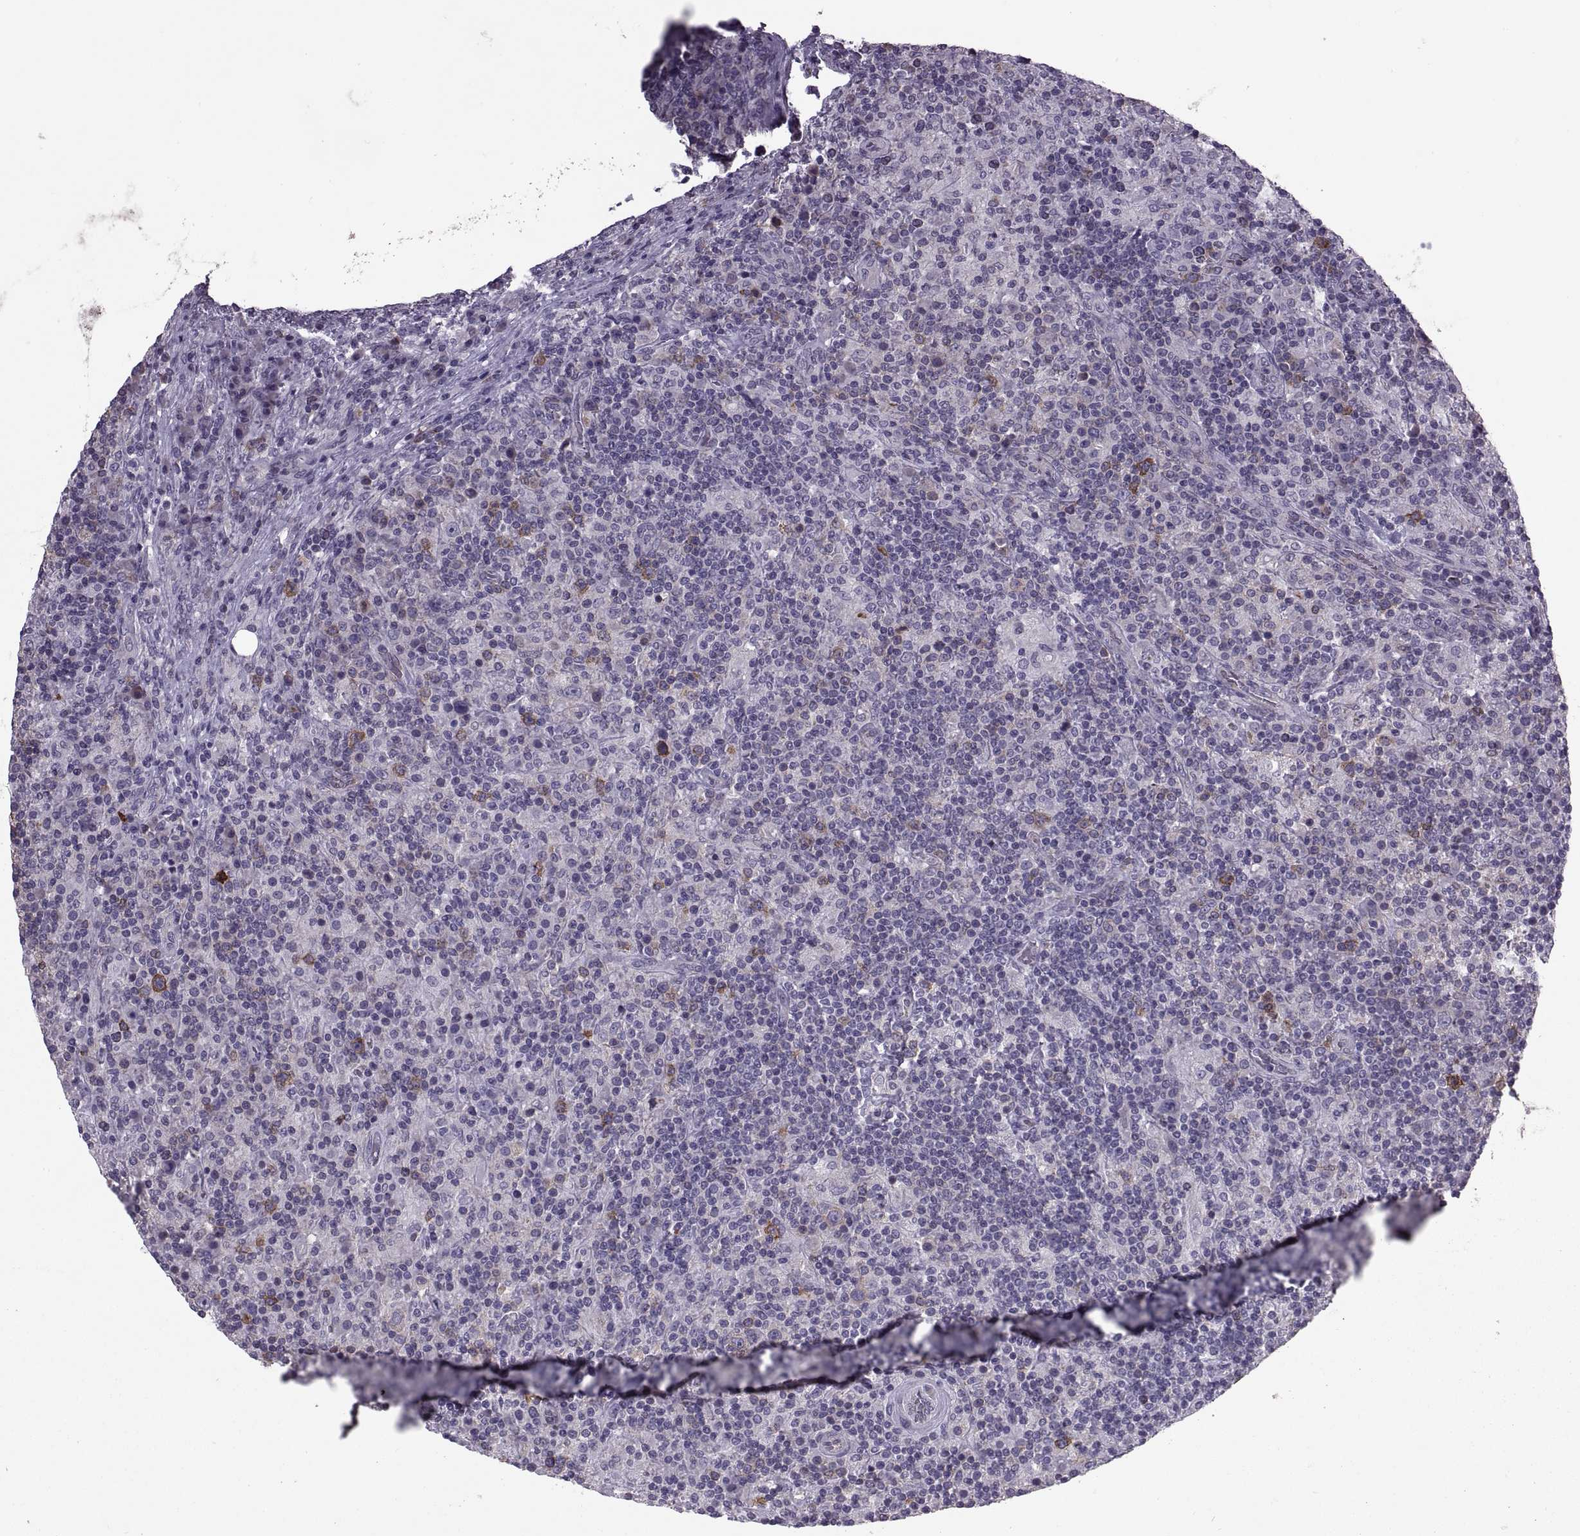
{"staining": {"intensity": "negative", "quantity": "none", "location": "none"}, "tissue": "lymphoma", "cell_type": "Tumor cells", "image_type": "cancer", "snomed": [{"axis": "morphology", "description": "Hodgkin's disease, NOS"}, {"axis": "topography", "description": "Lymph node"}], "caption": "Immunohistochemistry (IHC) micrograph of neoplastic tissue: Hodgkin's disease stained with DAB (3,3'-diaminobenzidine) demonstrates no significant protein expression in tumor cells.", "gene": "PABPC1", "patient": {"sex": "male", "age": 70}}